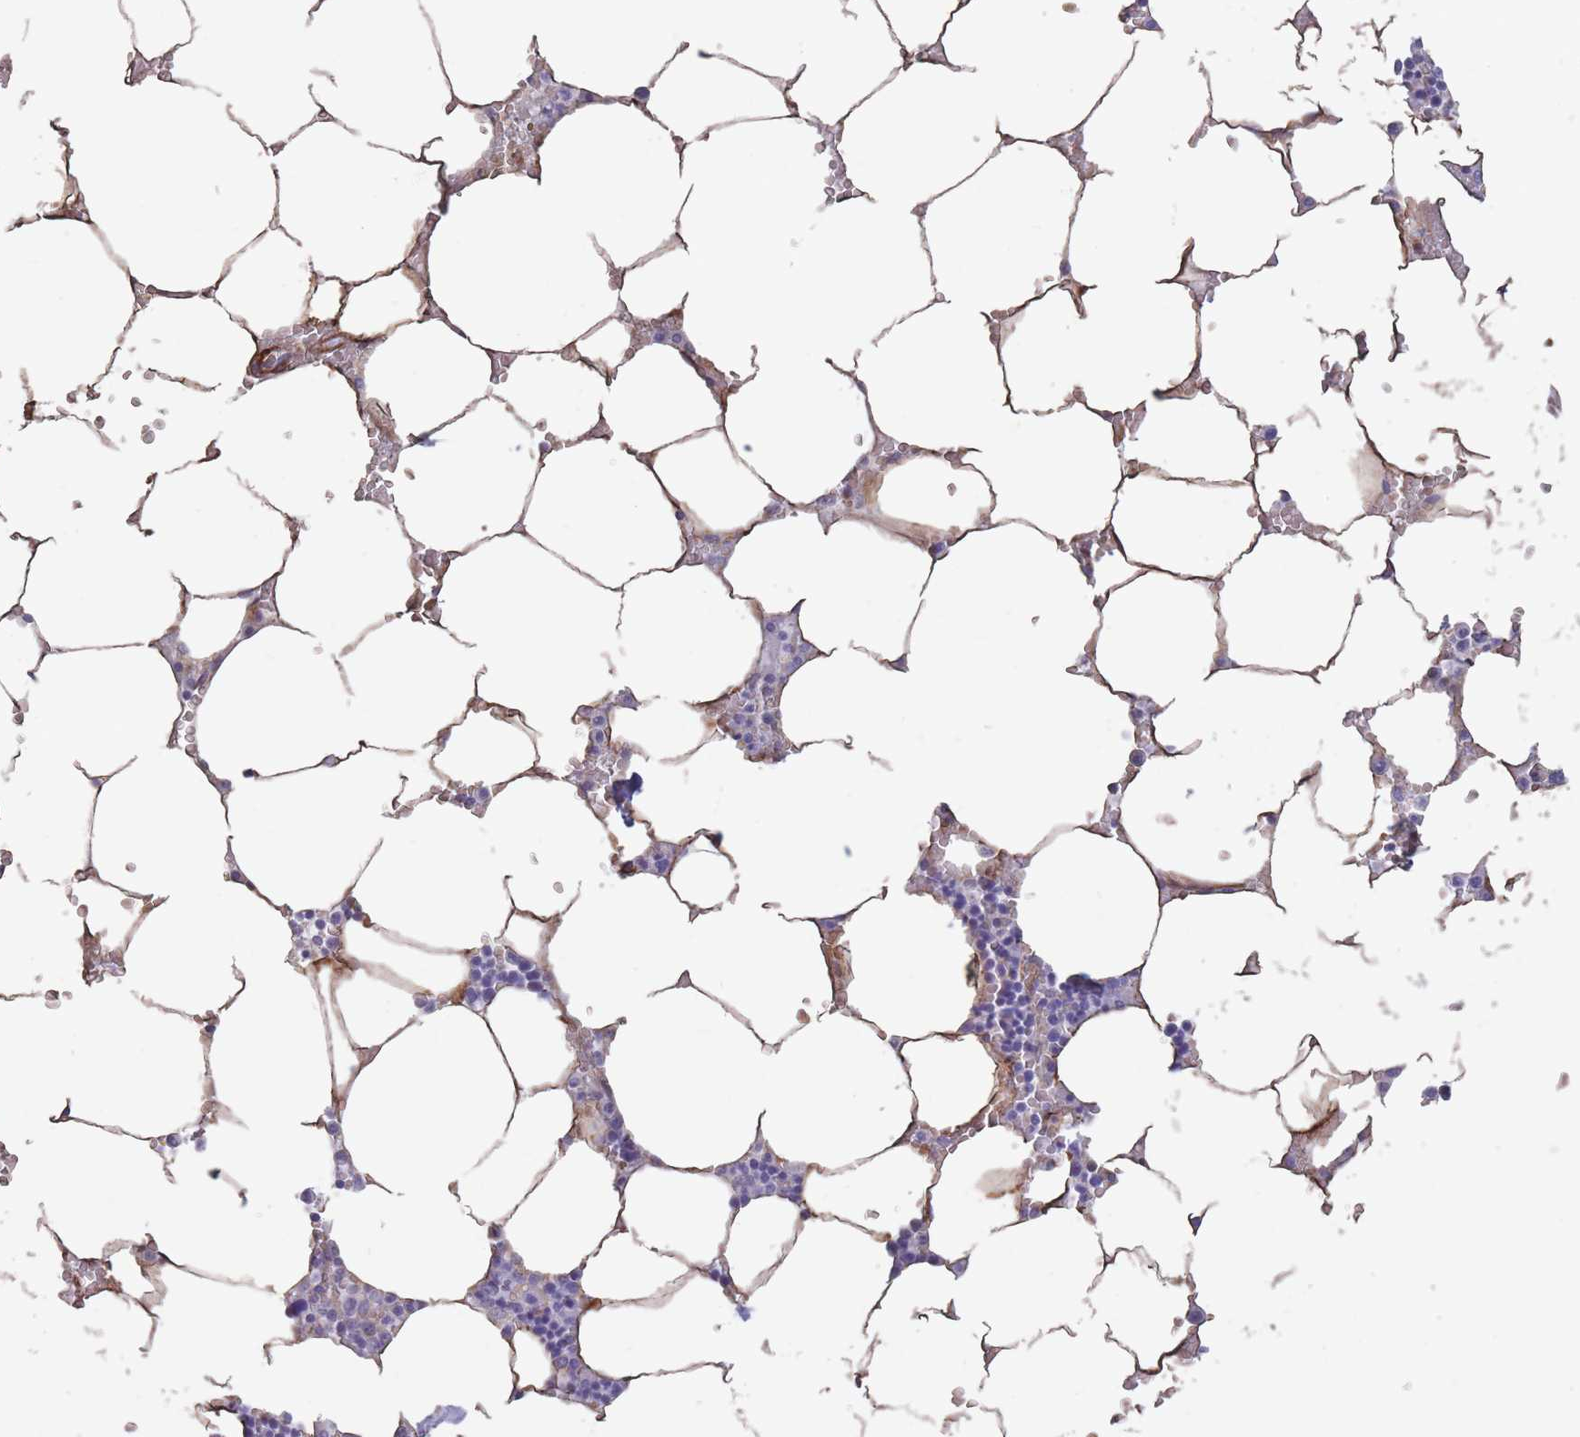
{"staining": {"intensity": "negative", "quantity": "none", "location": "none"}, "tissue": "bone marrow", "cell_type": "Hematopoietic cells", "image_type": "normal", "snomed": [{"axis": "morphology", "description": "Normal tissue, NOS"}, {"axis": "topography", "description": "Bone marrow"}], "caption": "DAB immunohistochemical staining of unremarkable bone marrow reveals no significant staining in hematopoietic cells.", "gene": "DPYD", "patient": {"sex": "male", "age": 70}}